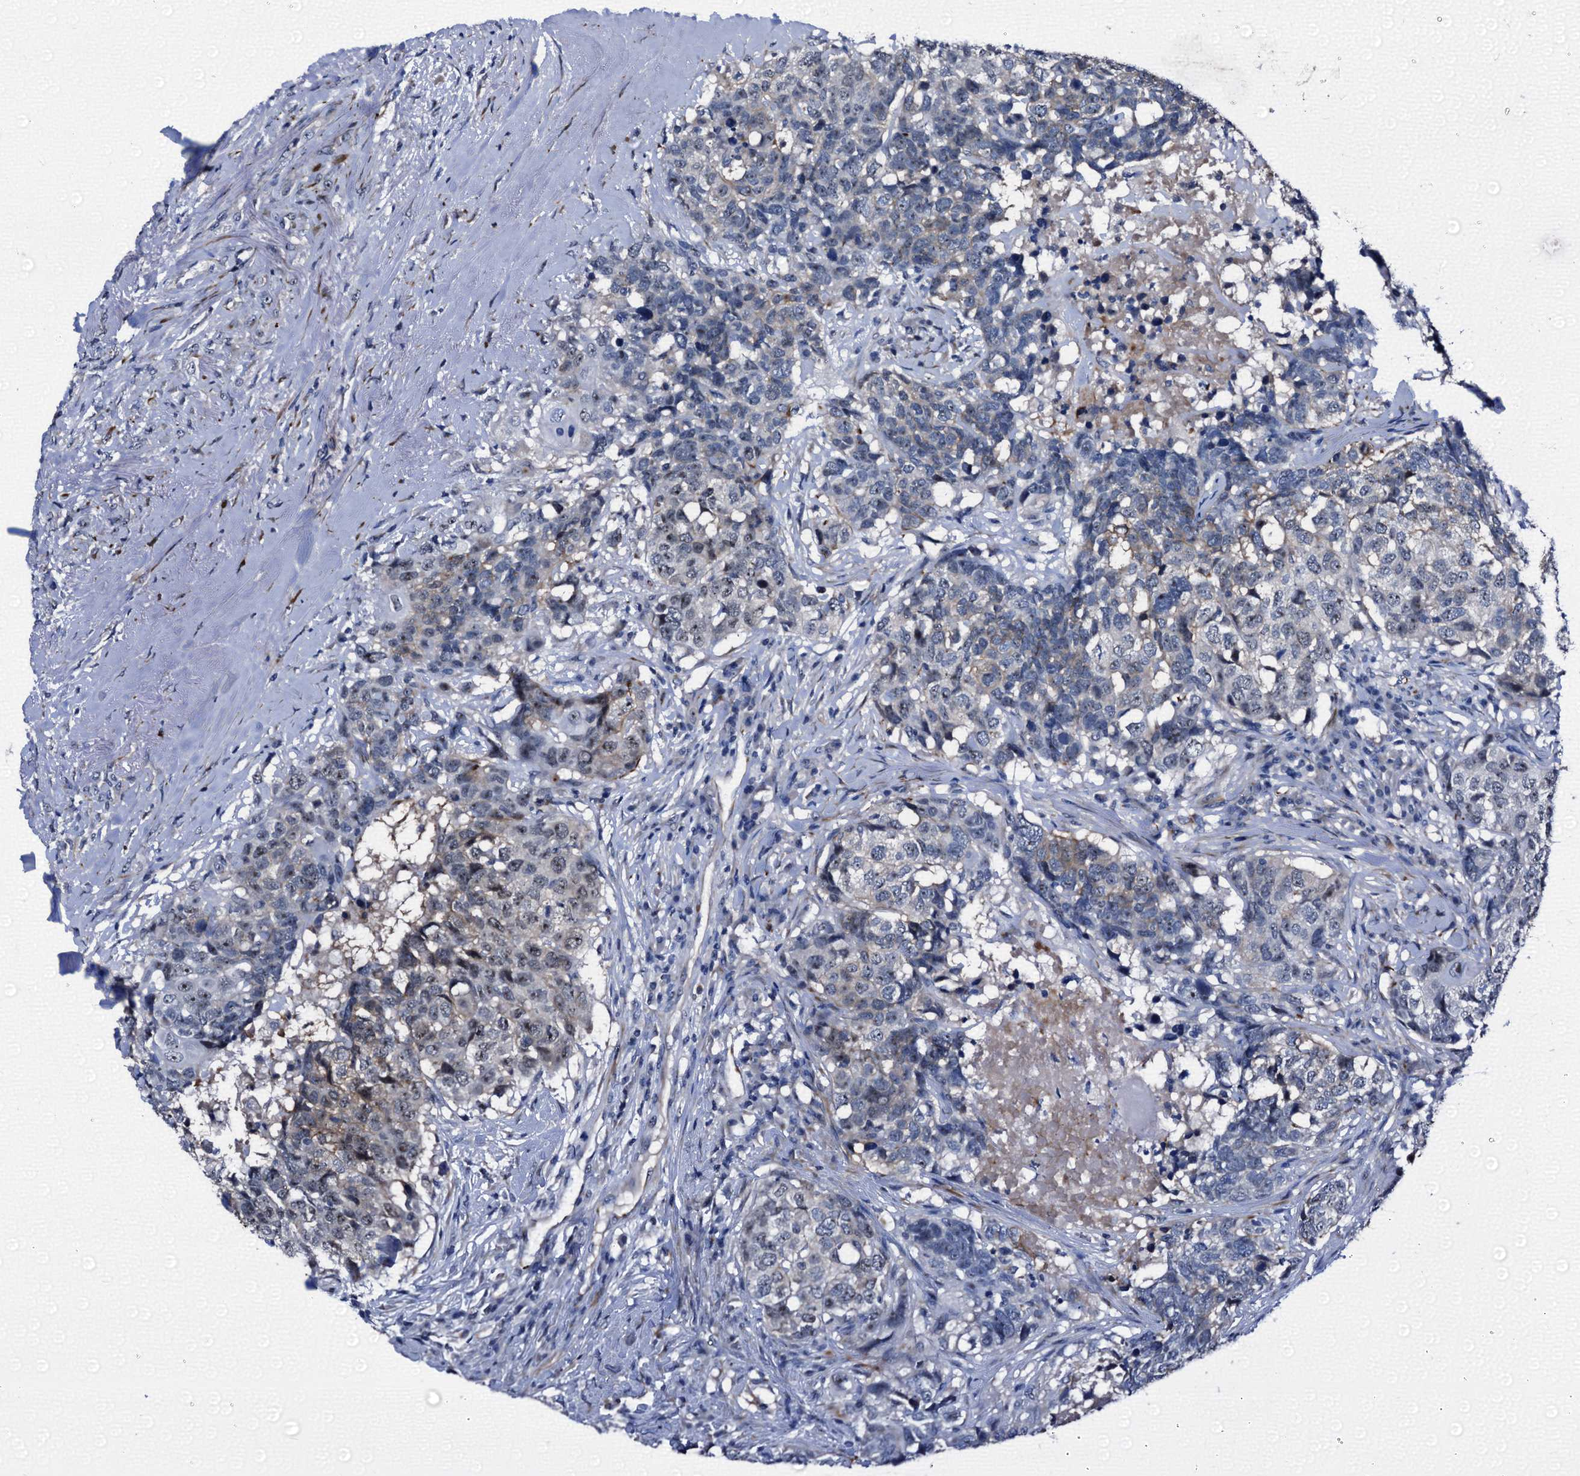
{"staining": {"intensity": "weak", "quantity": "<25%", "location": "nuclear"}, "tissue": "head and neck cancer", "cell_type": "Tumor cells", "image_type": "cancer", "snomed": [{"axis": "morphology", "description": "Squamous cell carcinoma, NOS"}, {"axis": "topography", "description": "Head-Neck"}], "caption": "A histopathology image of head and neck squamous cell carcinoma stained for a protein demonstrates no brown staining in tumor cells.", "gene": "EMG1", "patient": {"sex": "male", "age": 66}}